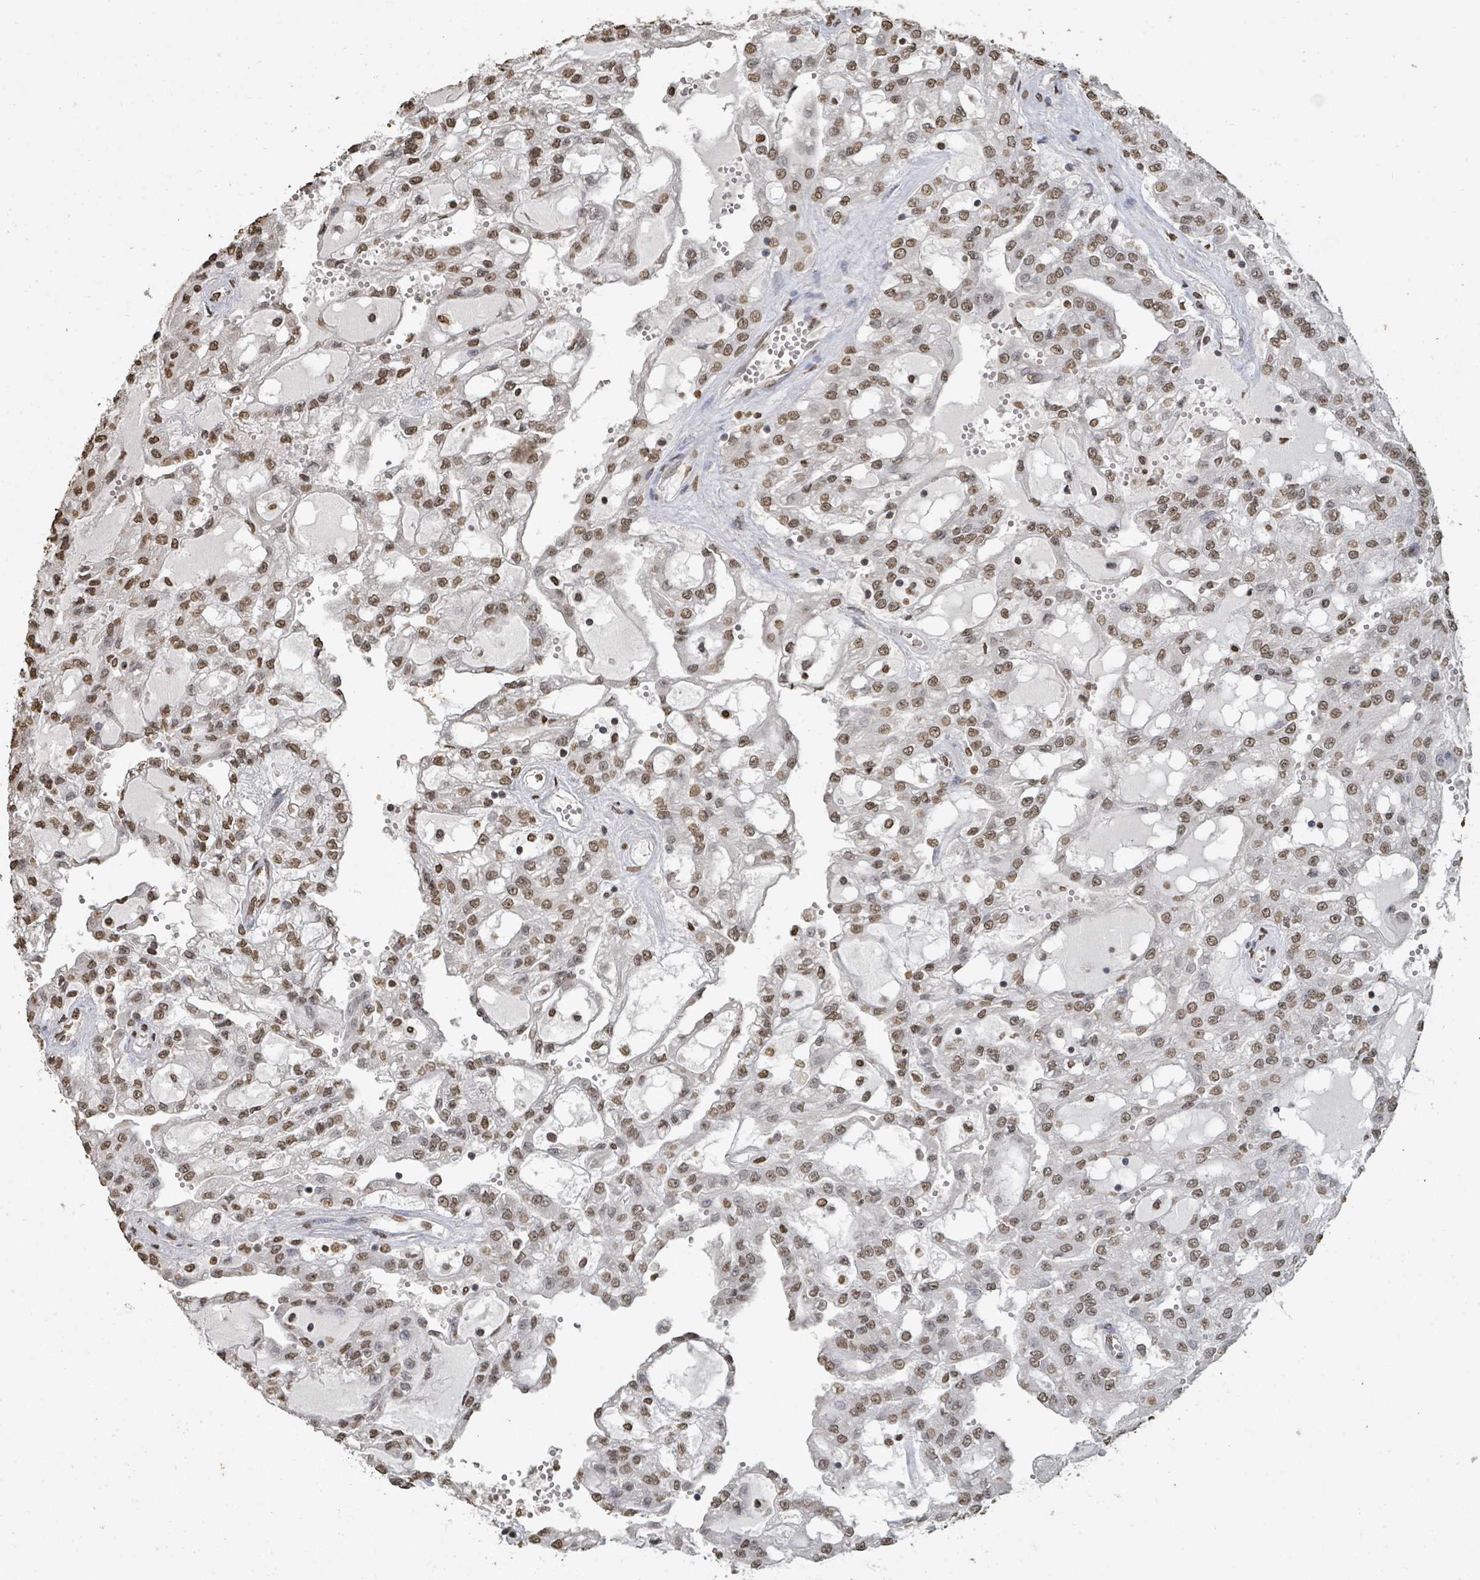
{"staining": {"intensity": "moderate", "quantity": ">75%", "location": "nuclear"}, "tissue": "renal cancer", "cell_type": "Tumor cells", "image_type": "cancer", "snomed": [{"axis": "morphology", "description": "Adenocarcinoma, NOS"}, {"axis": "topography", "description": "Kidney"}], "caption": "This is a micrograph of IHC staining of renal cancer, which shows moderate expression in the nuclear of tumor cells.", "gene": "MRPS12", "patient": {"sex": "male", "age": 63}}